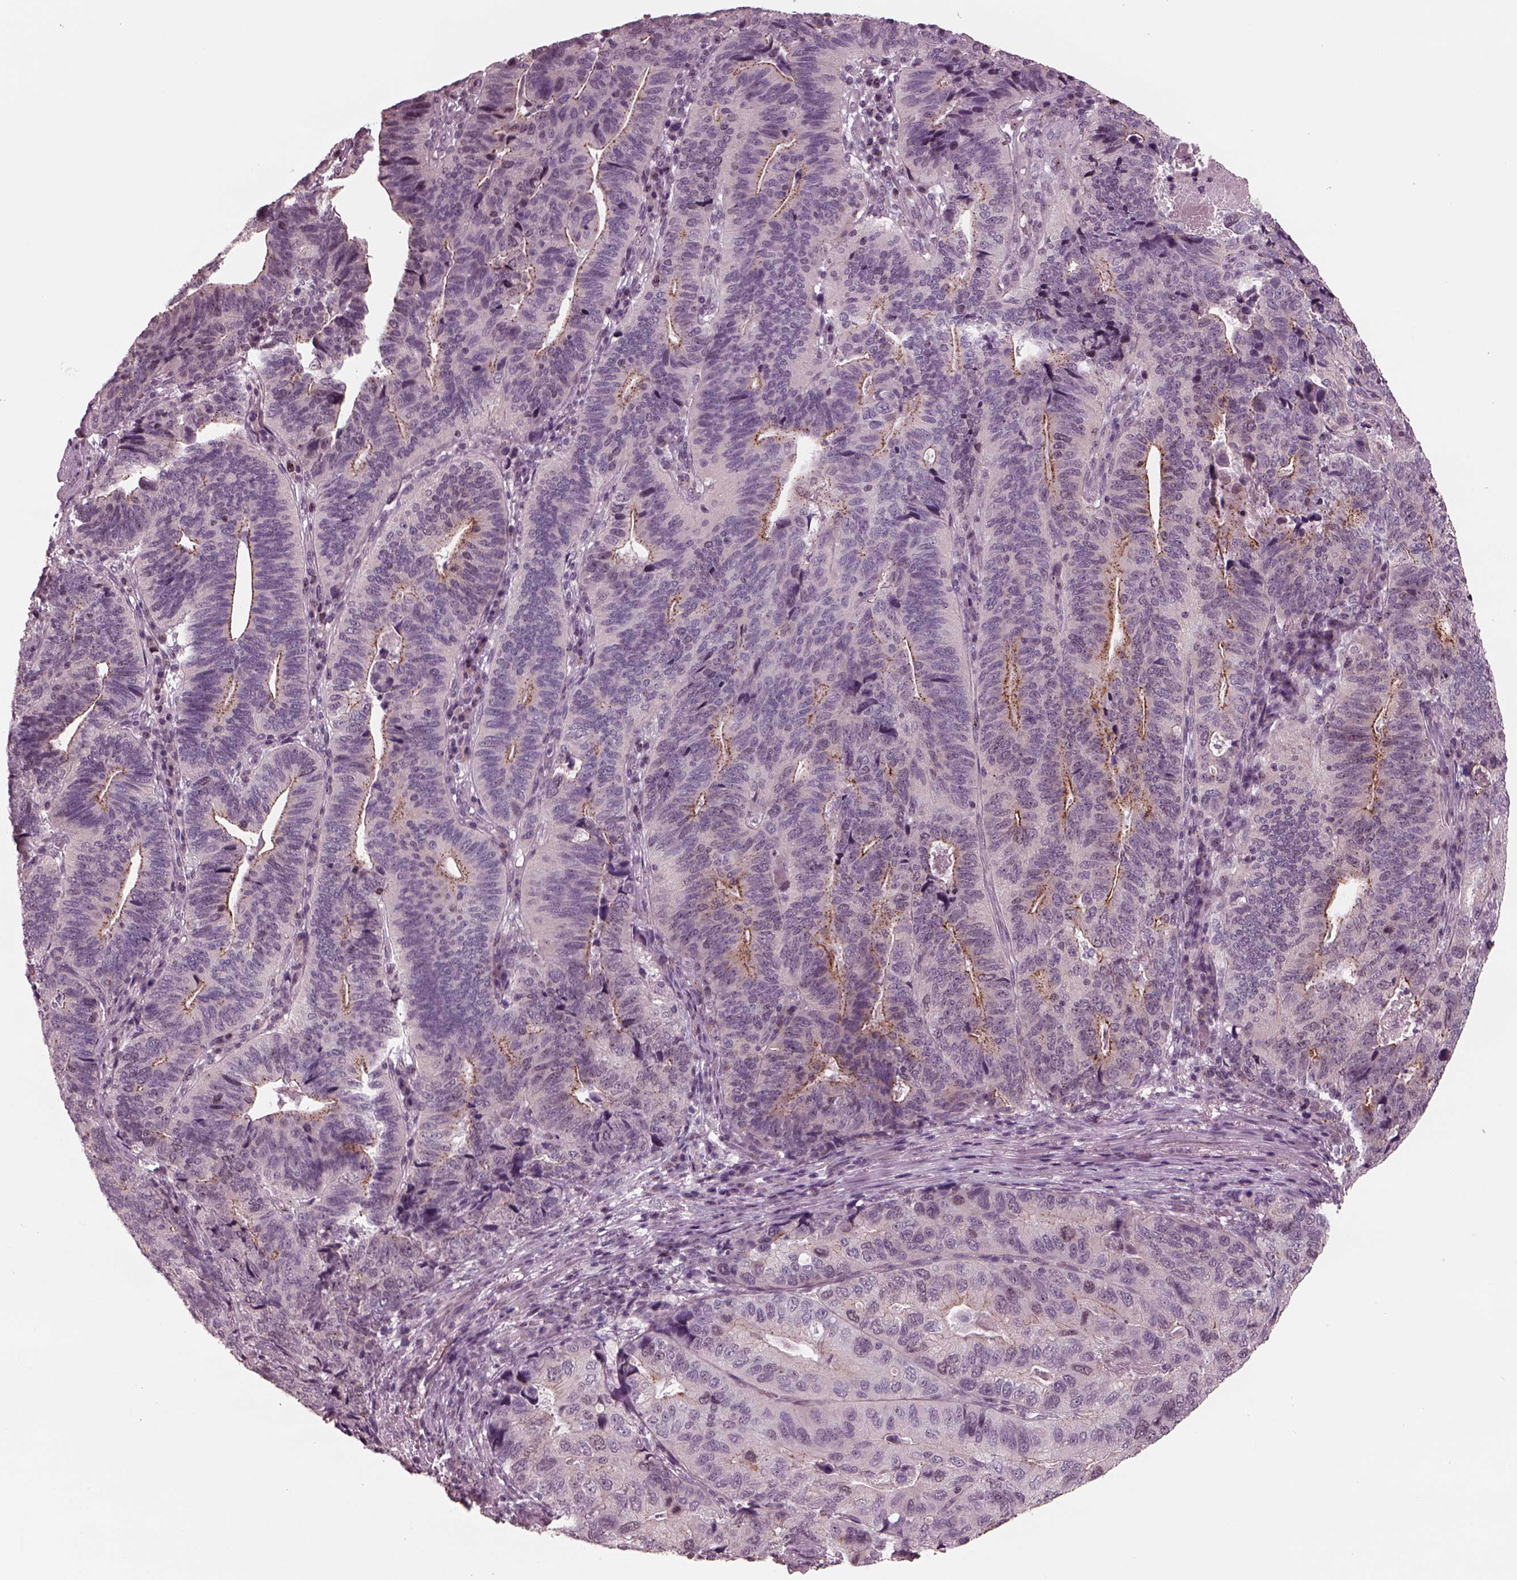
{"staining": {"intensity": "weak", "quantity": "<25%", "location": "cytoplasmic/membranous"}, "tissue": "stomach cancer", "cell_type": "Tumor cells", "image_type": "cancer", "snomed": [{"axis": "morphology", "description": "Adenocarcinoma, NOS"}, {"axis": "topography", "description": "Stomach, upper"}], "caption": "IHC image of human stomach cancer stained for a protein (brown), which shows no expression in tumor cells.", "gene": "SAXO1", "patient": {"sex": "female", "age": 67}}